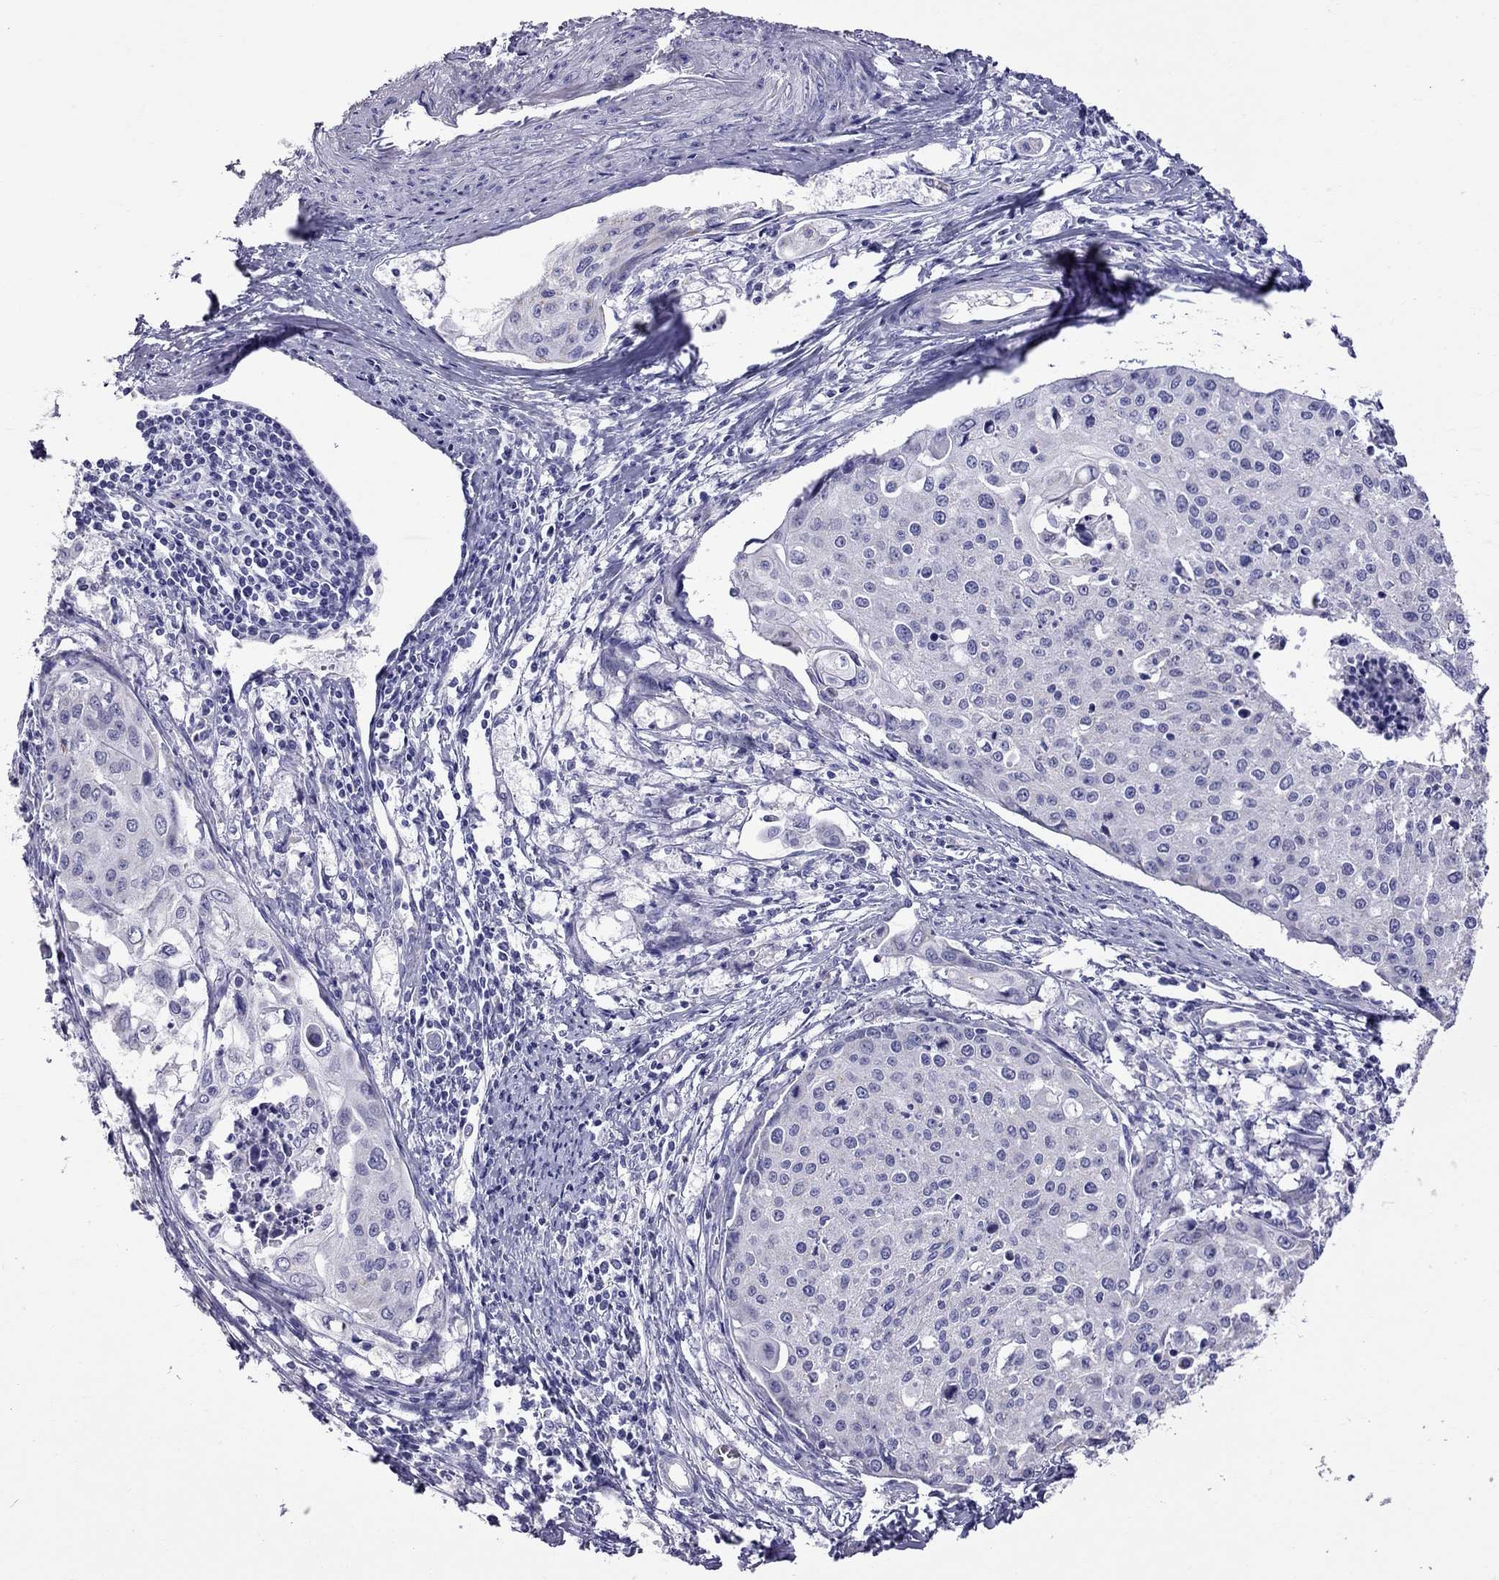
{"staining": {"intensity": "negative", "quantity": "none", "location": "none"}, "tissue": "cervical cancer", "cell_type": "Tumor cells", "image_type": "cancer", "snomed": [{"axis": "morphology", "description": "Squamous cell carcinoma, NOS"}, {"axis": "topography", "description": "Cervix"}], "caption": "A high-resolution image shows immunohistochemistry staining of cervical cancer, which displays no significant staining in tumor cells. (Stains: DAB (3,3'-diaminobenzidine) immunohistochemistry with hematoxylin counter stain, Microscopy: brightfield microscopy at high magnification).", "gene": "TTLL13", "patient": {"sex": "female", "age": 38}}